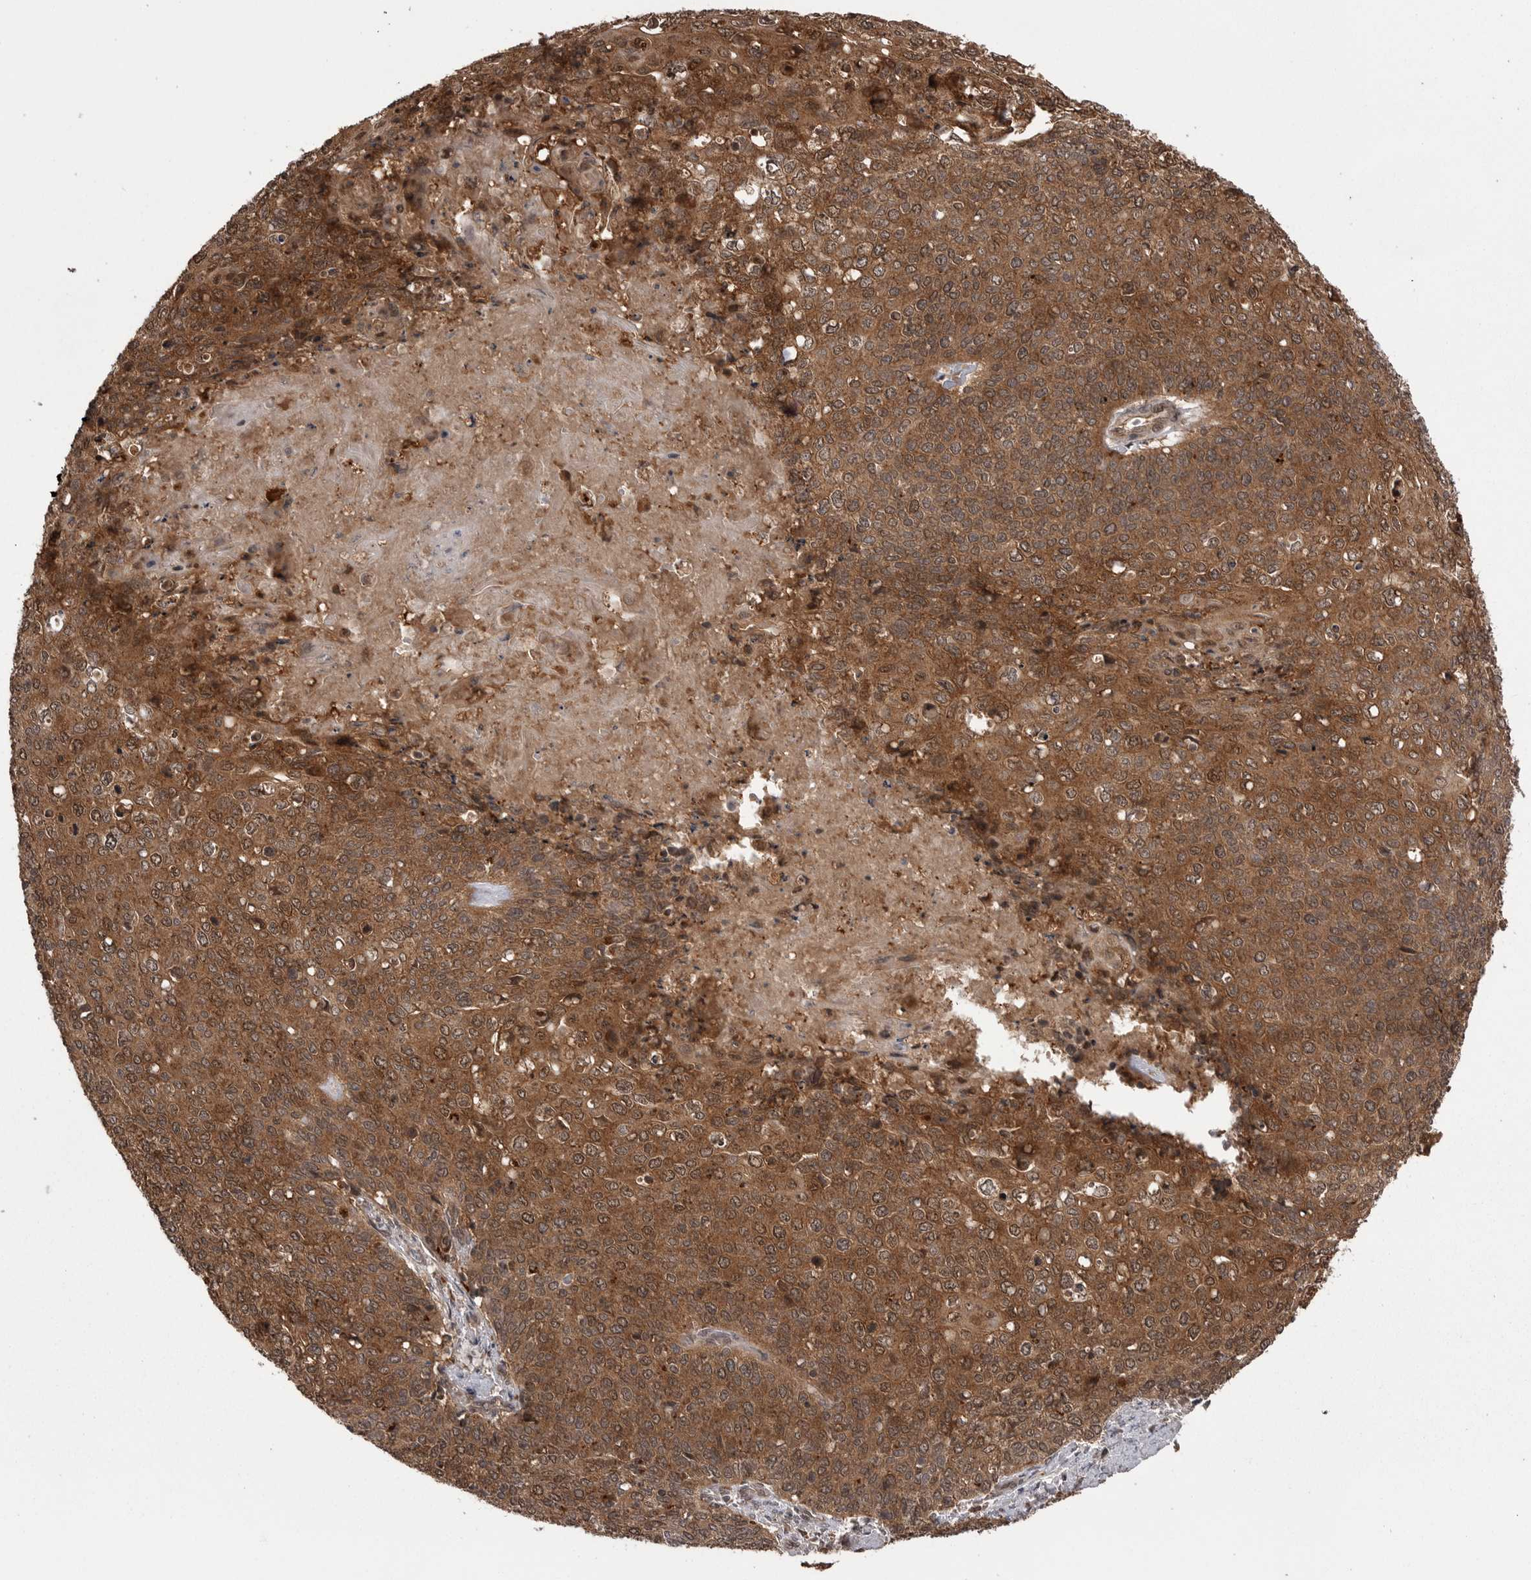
{"staining": {"intensity": "moderate", "quantity": ">75%", "location": "cytoplasmic/membranous,nuclear"}, "tissue": "cervical cancer", "cell_type": "Tumor cells", "image_type": "cancer", "snomed": [{"axis": "morphology", "description": "Squamous cell carcinoma, NOS"}, {"axis": "topography", "description": "Cervix"}], "caption": "The immunohistochemical stain labels moderate cytoplasmic/membranous and nuclear positivity in tumor cells of cervical squamous cell carcinoma tissue.", "gene": "AOAH", "patient": {"sex": "female", "age": 39}}